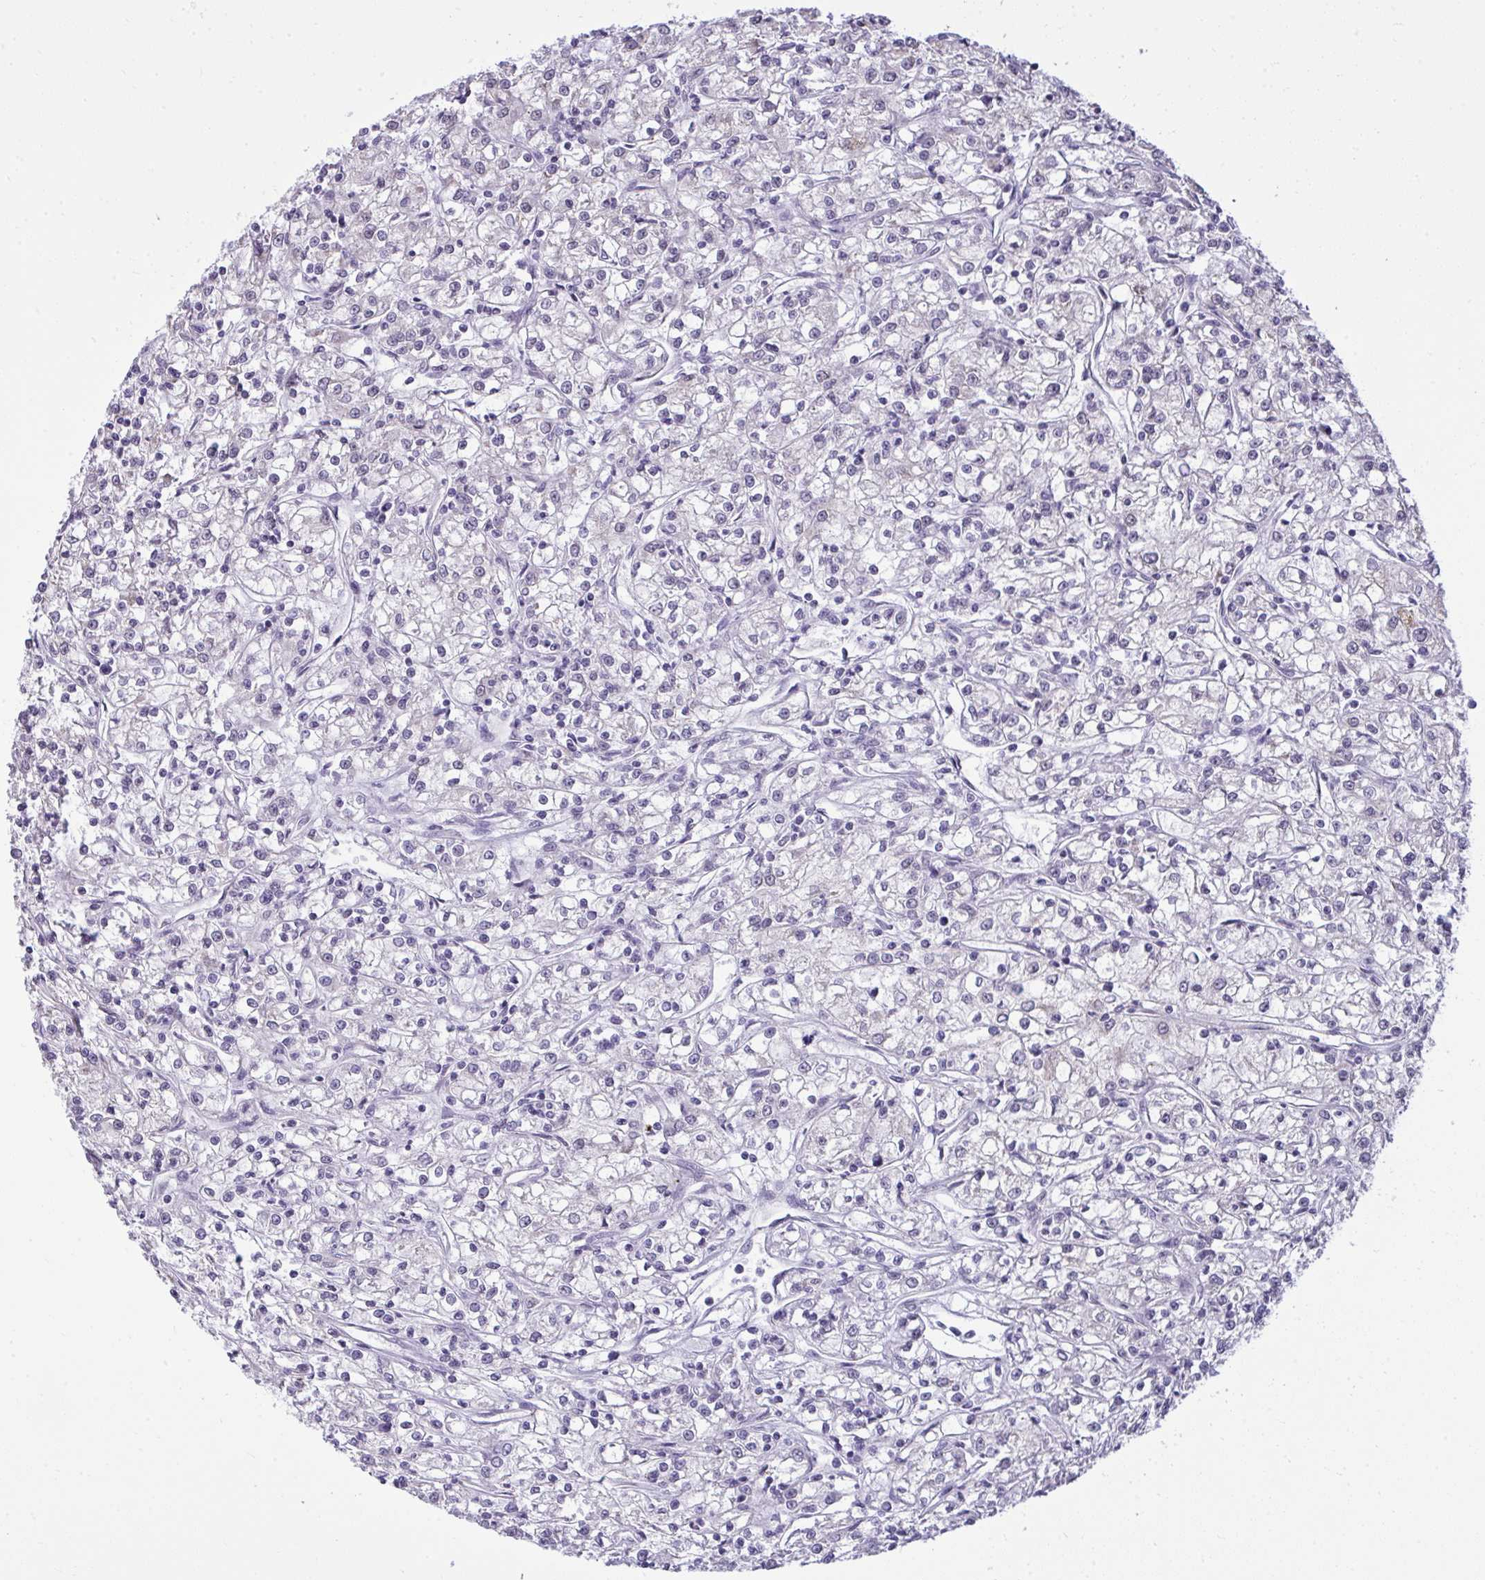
{"staining": {"intensity": "negative", "quantity": "none", "location": "none"}, "tissue": "renal cancer", "cell_type": "Tumor cells", "image_type": "cancer", "snomed": [{"axis": "morphology", "description": "Adenocarcinoma, NOS"}, {"axis": "topography", "description": "Kidney"}], "caption": "IHC photomicrograph of renal cancer stained for a protein (brown), which shows no staining in tumor cells.", "gene": "NPPA", "patient": {"sex": "female", "age": 59}}